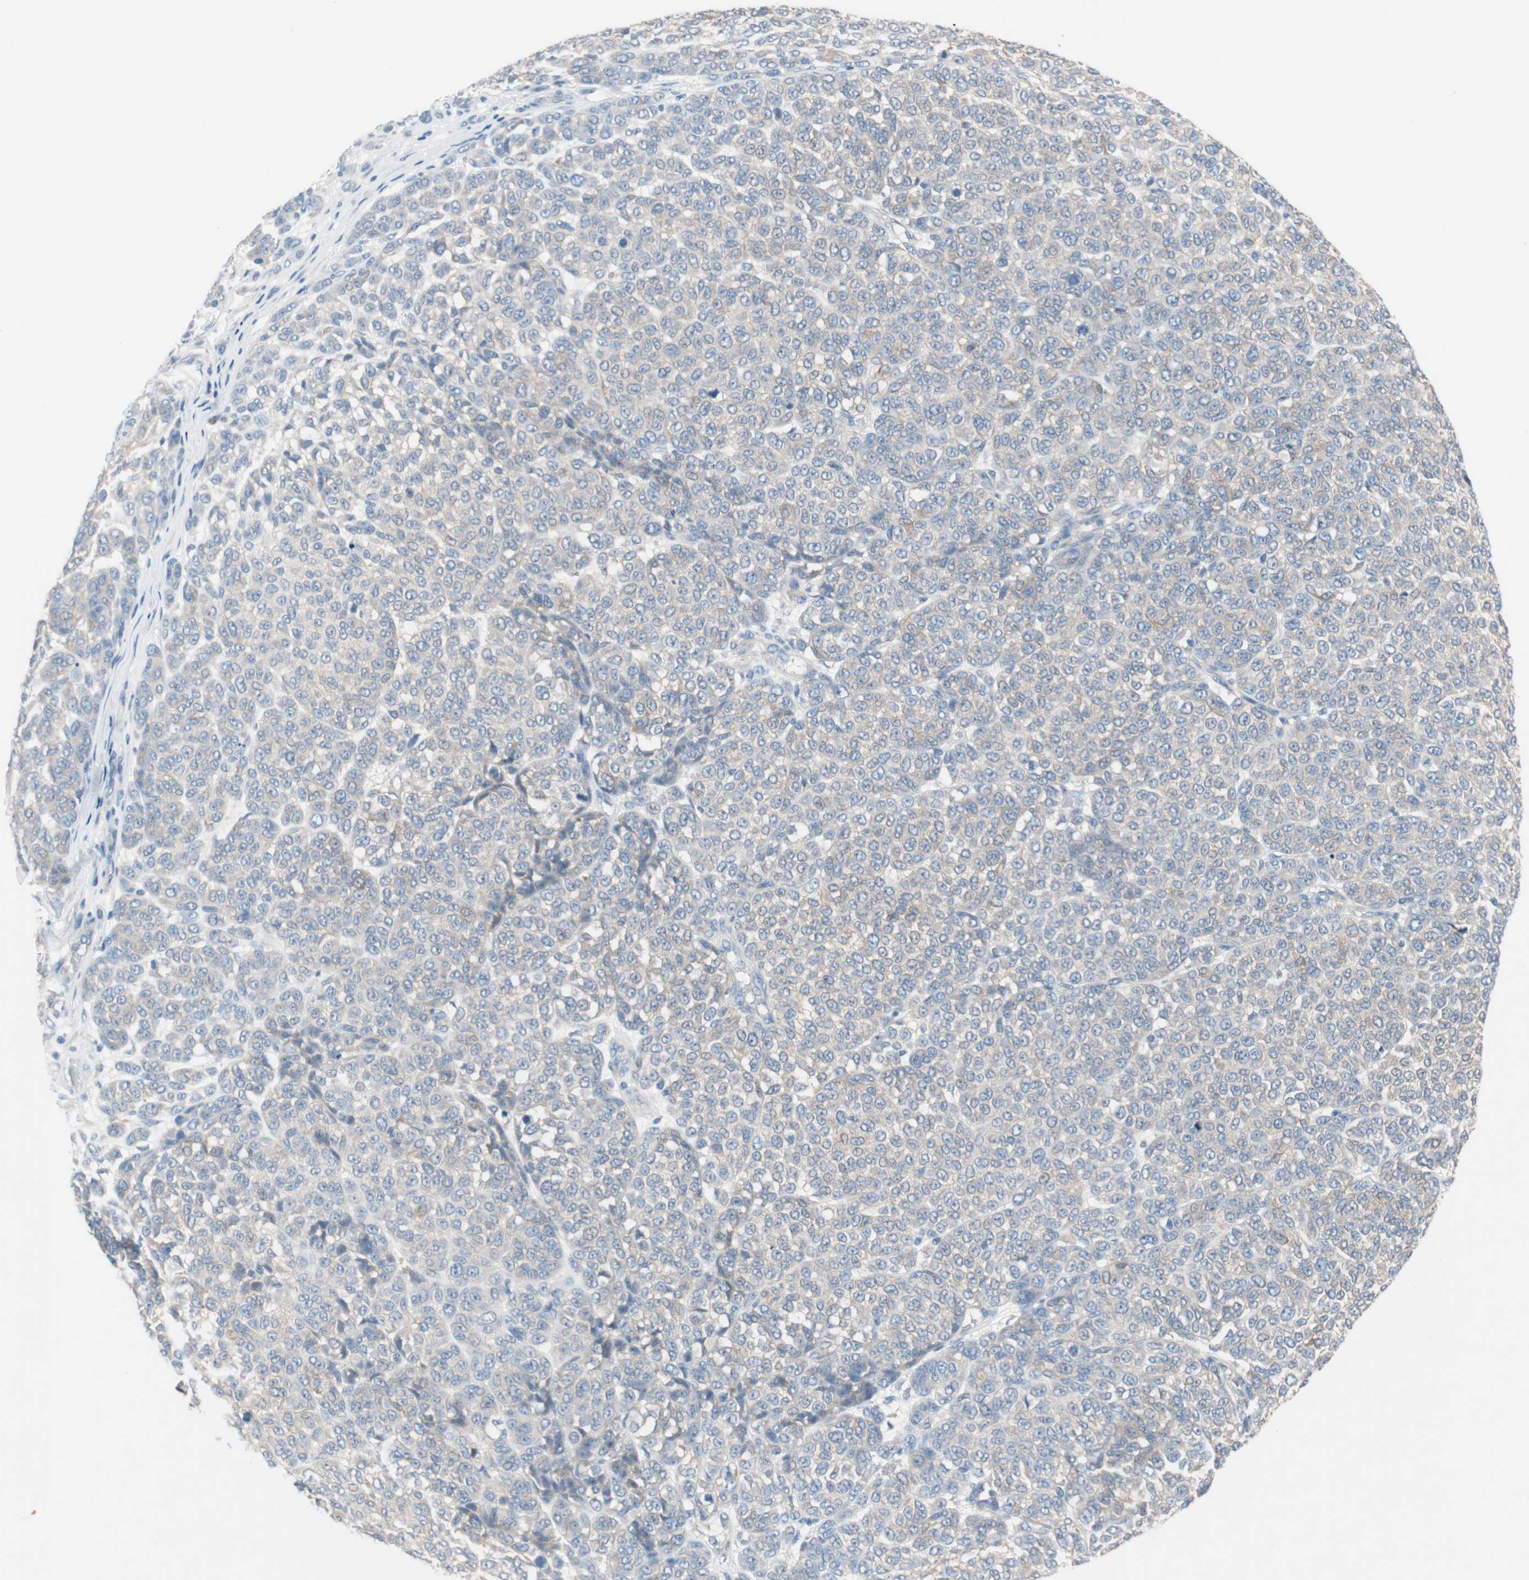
{"staining": {"intensity": "negative", "quantity": "none", "location": "none"}, "tissue": "melanoma", "cell_type": "Tumor cells", "image_type": "cancer", "snomed": [{"axis": "morphology", "description": "Malignant melanoma, NOS"}, {"axis": "topography", "description": "Skin"}], "caption": "The immunohistochemistry (IHC) photomicrograph has no significant staining in tumor cells of melanoma tissue.", "gene": "GLUL", "patient": {"sex": "male", "age": 59}}